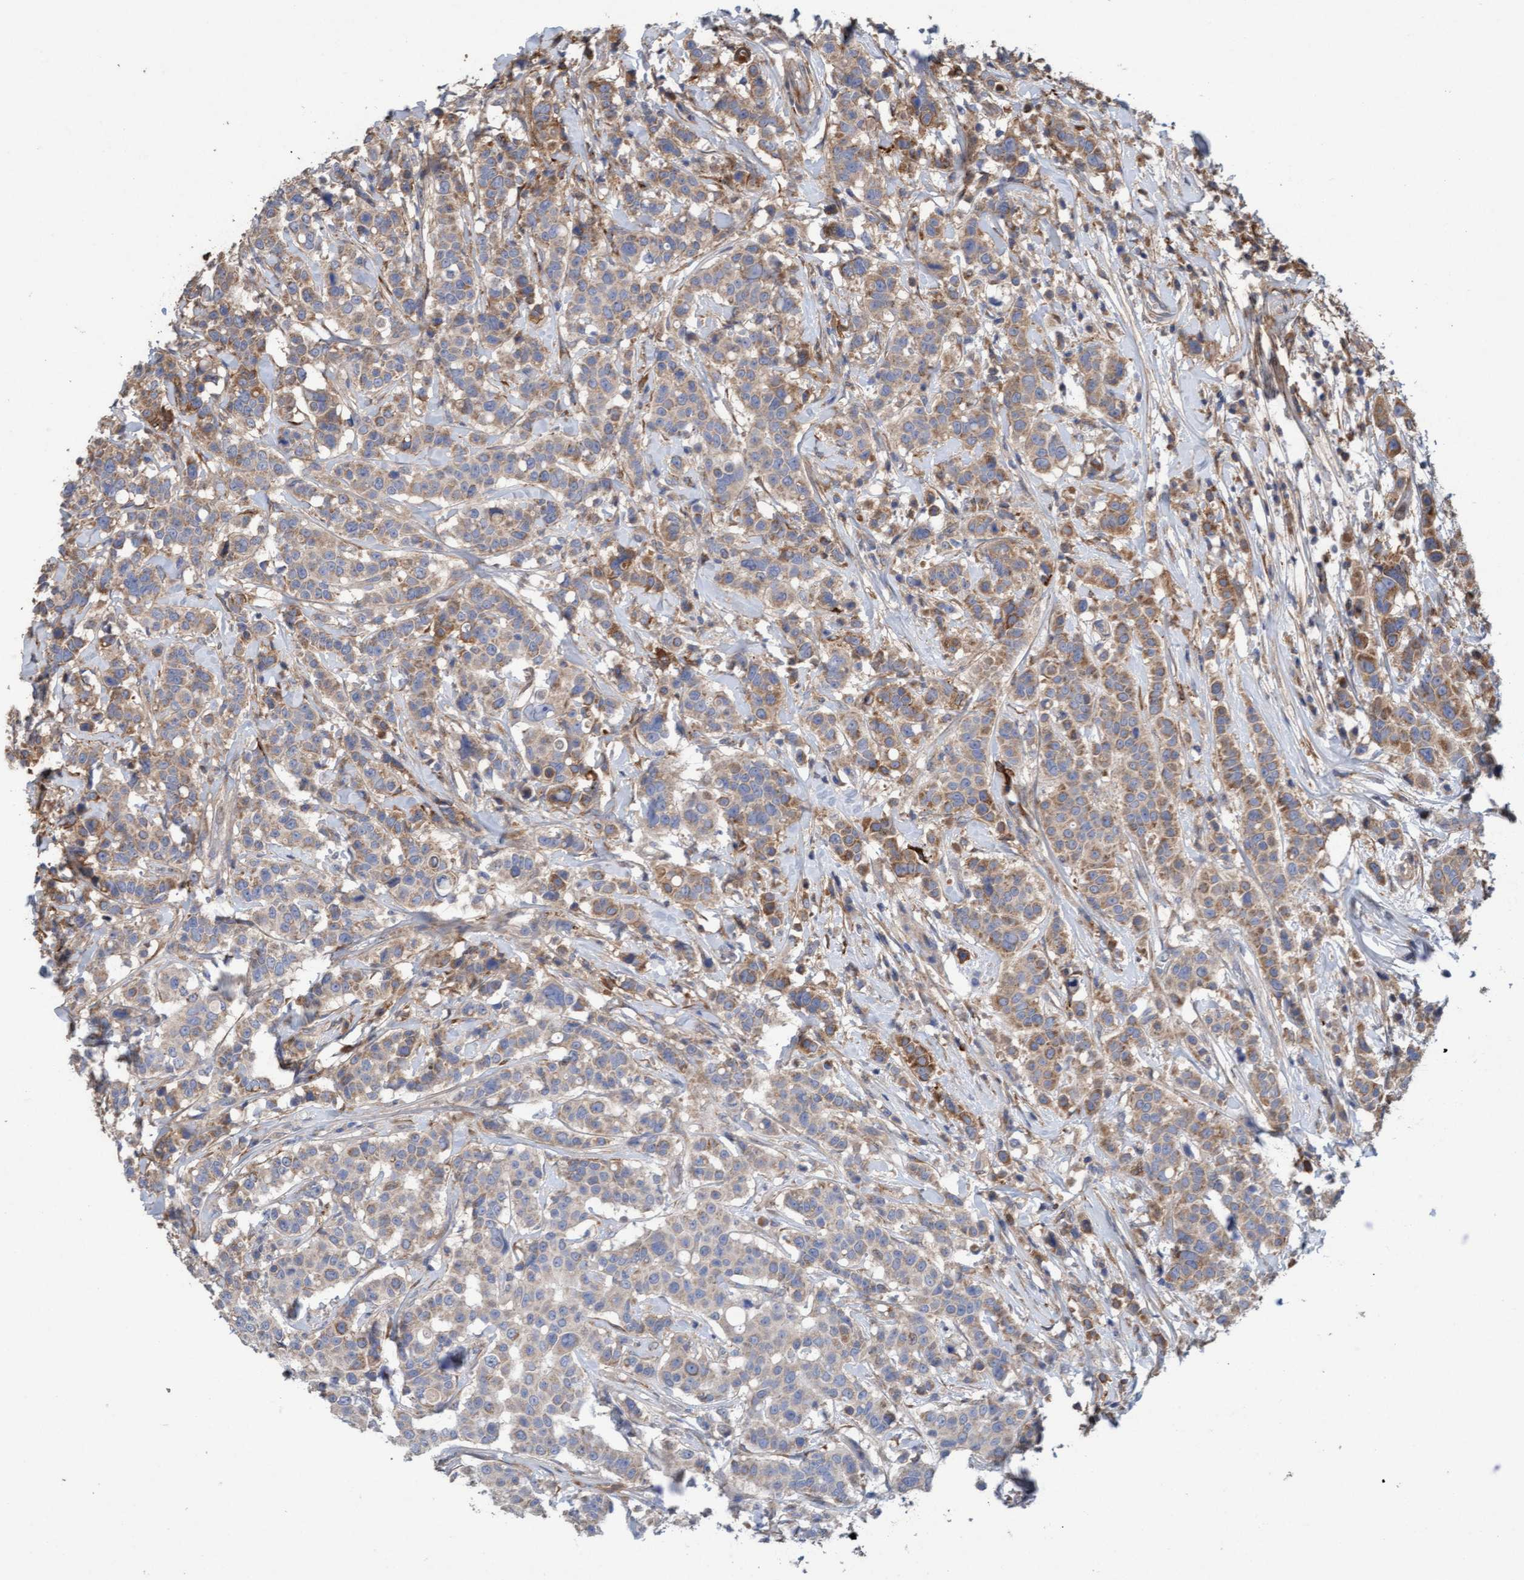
{"staining": {"intensity": "weak", "quantity": ">75%", "location": "cytoplasmic/membranous"}, "tissue": "breast cancer", "cell_type": "Tumor cells", "image_type": "cancer", "snomed": [{"axis": "morphology", "description": "Duct carcinoma"}, {"axis": "topography", "description": "Breast"}], "caption": "IHC image of human breast invasive ductal carcinoma stained for a protein (brown), which exhibits low levels of weak cytoplasmic/membranous staining in approximately >75% of tumor cells.", "gene": "DDHD2", "patient": {"sex": "female", "age": 27}}